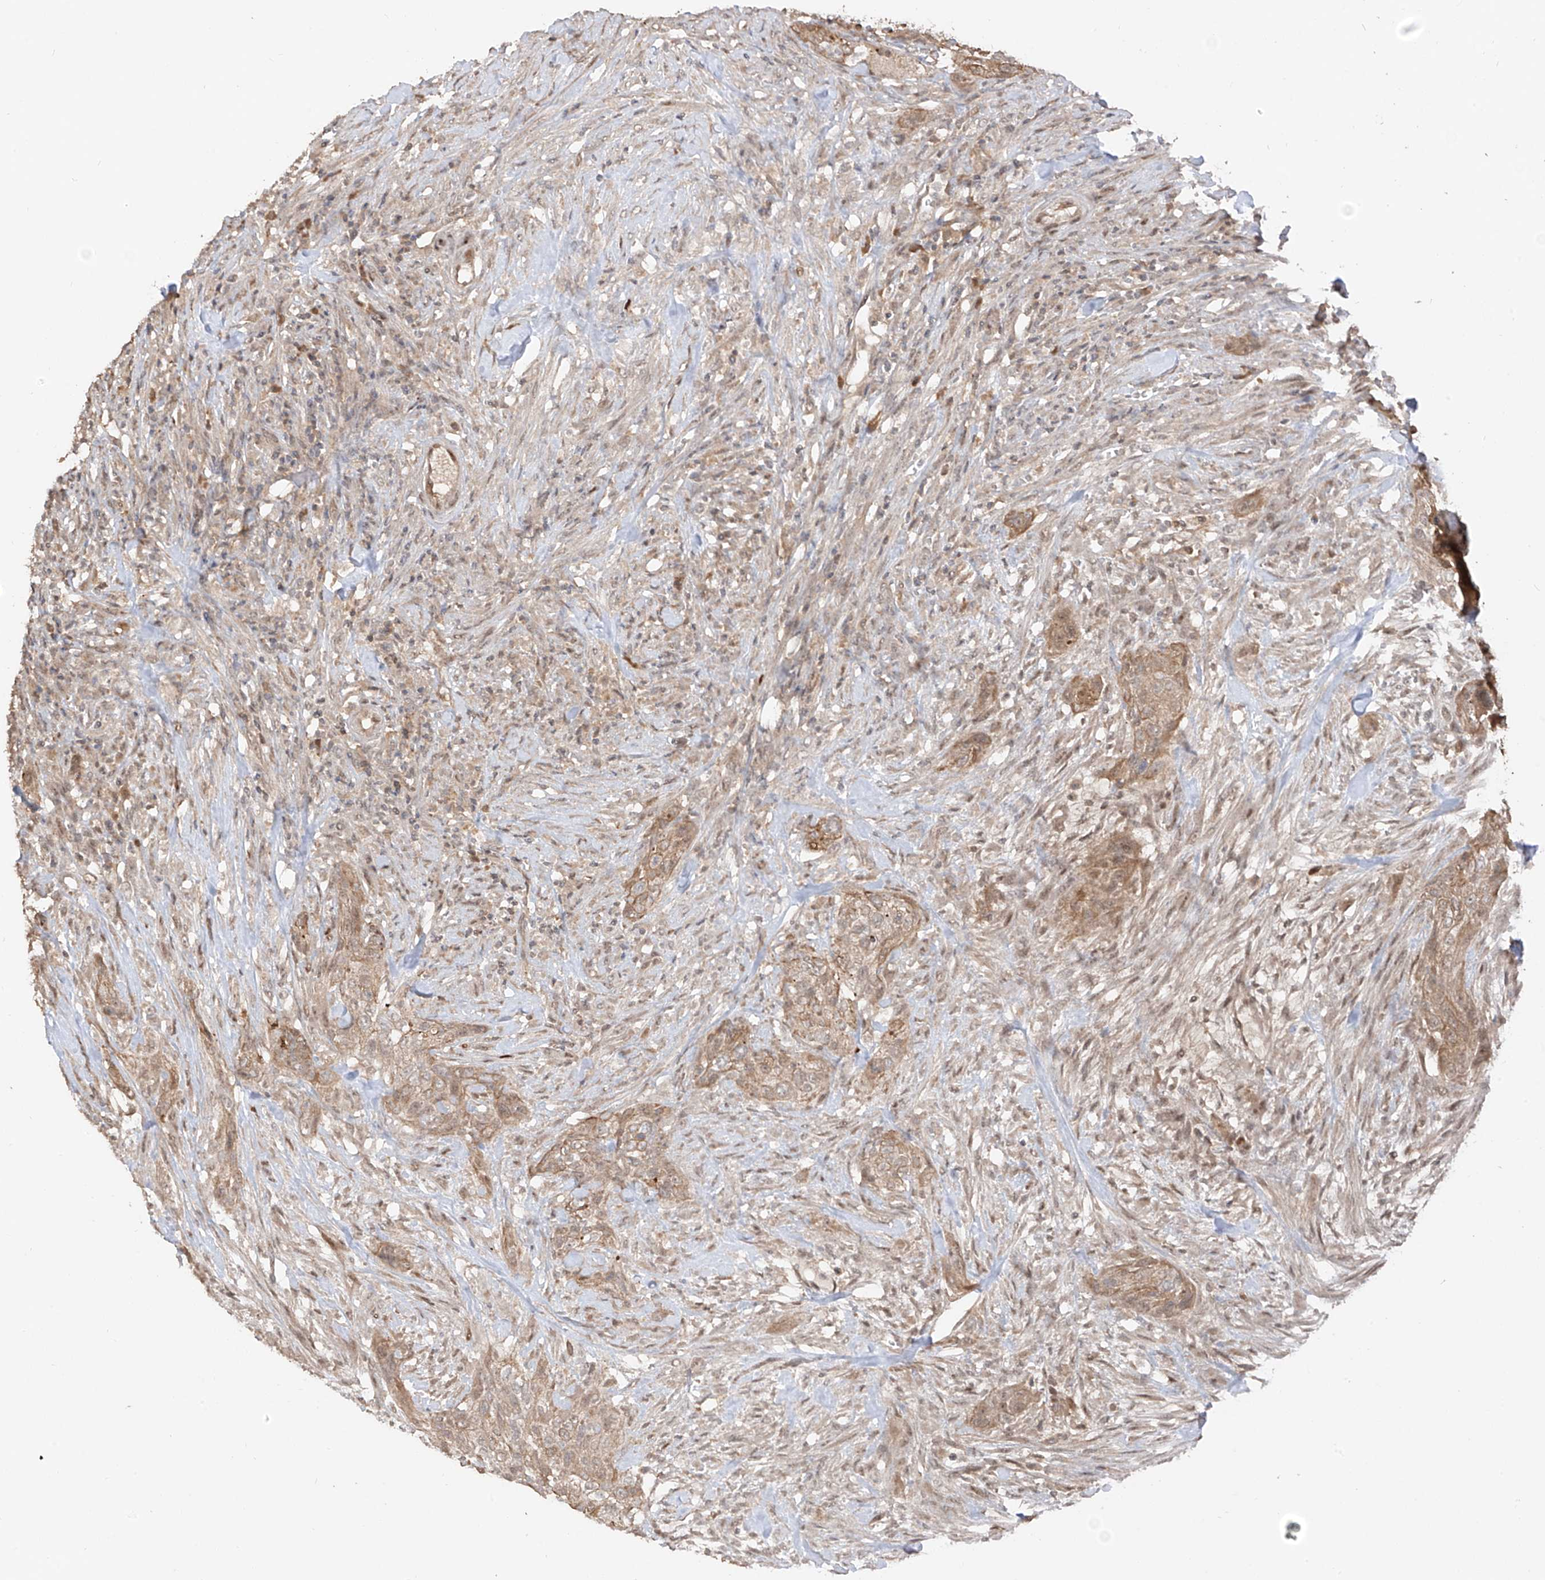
{"staining": {"intensity": "weak", "quantity": ">75%", "location": "cytoplasmic/membranous"}, "tissue": "urothelial cancer", "cell_type": "Tumor cells", "image_type": "cancer", "snomed": [{"axis": "morphology", "description": "Urothelial carcinoma, High grade"}, {"axis": "topography", "description": "Urinary bladder"}], "caption": "Urothelial cancer stained with IHC exhibits weak cytoplasmic/membranous positivity in approximately >75% of tumor cells.", "gene": "COLGALT2", "patient": {"sex": "male", "age": 35}}